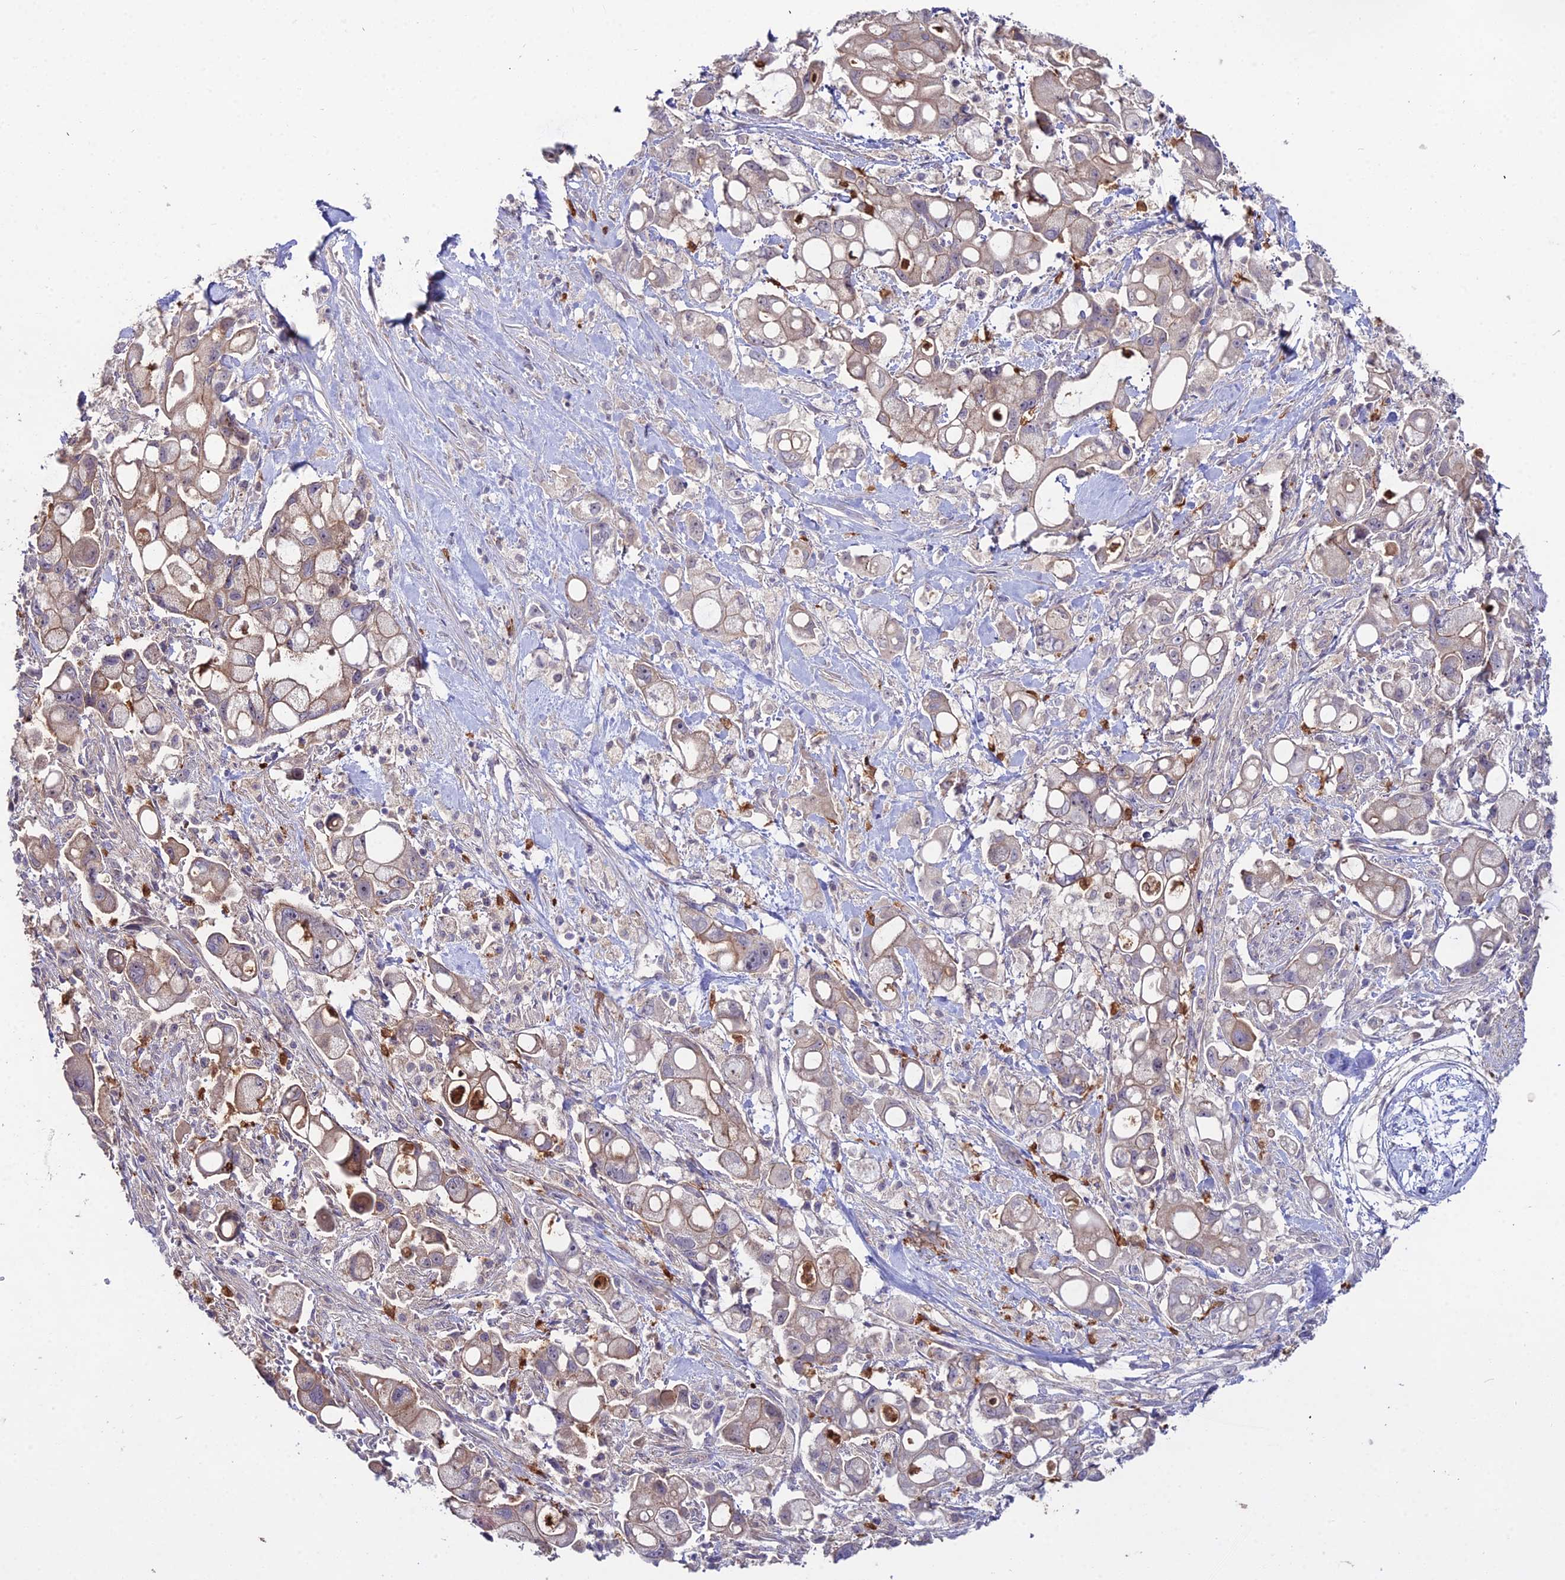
{"staining": {"intensity": "weak", "quantity": "25%-75%", "location": "cytoplasmic/membranous"}, "tissue": "pancreatic cancer", "cell_type": "Tumor cells", "image_type": "cancer", "snomed": [{"axis": "morphology", "description": "Adenocarcinoma, NOS"}, {"axis": "topography", "description": "Pancreas"}], "caption": "Immunohistochemistry (IHC) of human adenocarcinoma (pancreatic) shows low levels of weak cytoplasmic/membranous expression in about 25%-75% of tumor cells.", "gene": "EID2", "patient": {"sex": "male", "age": 68}}